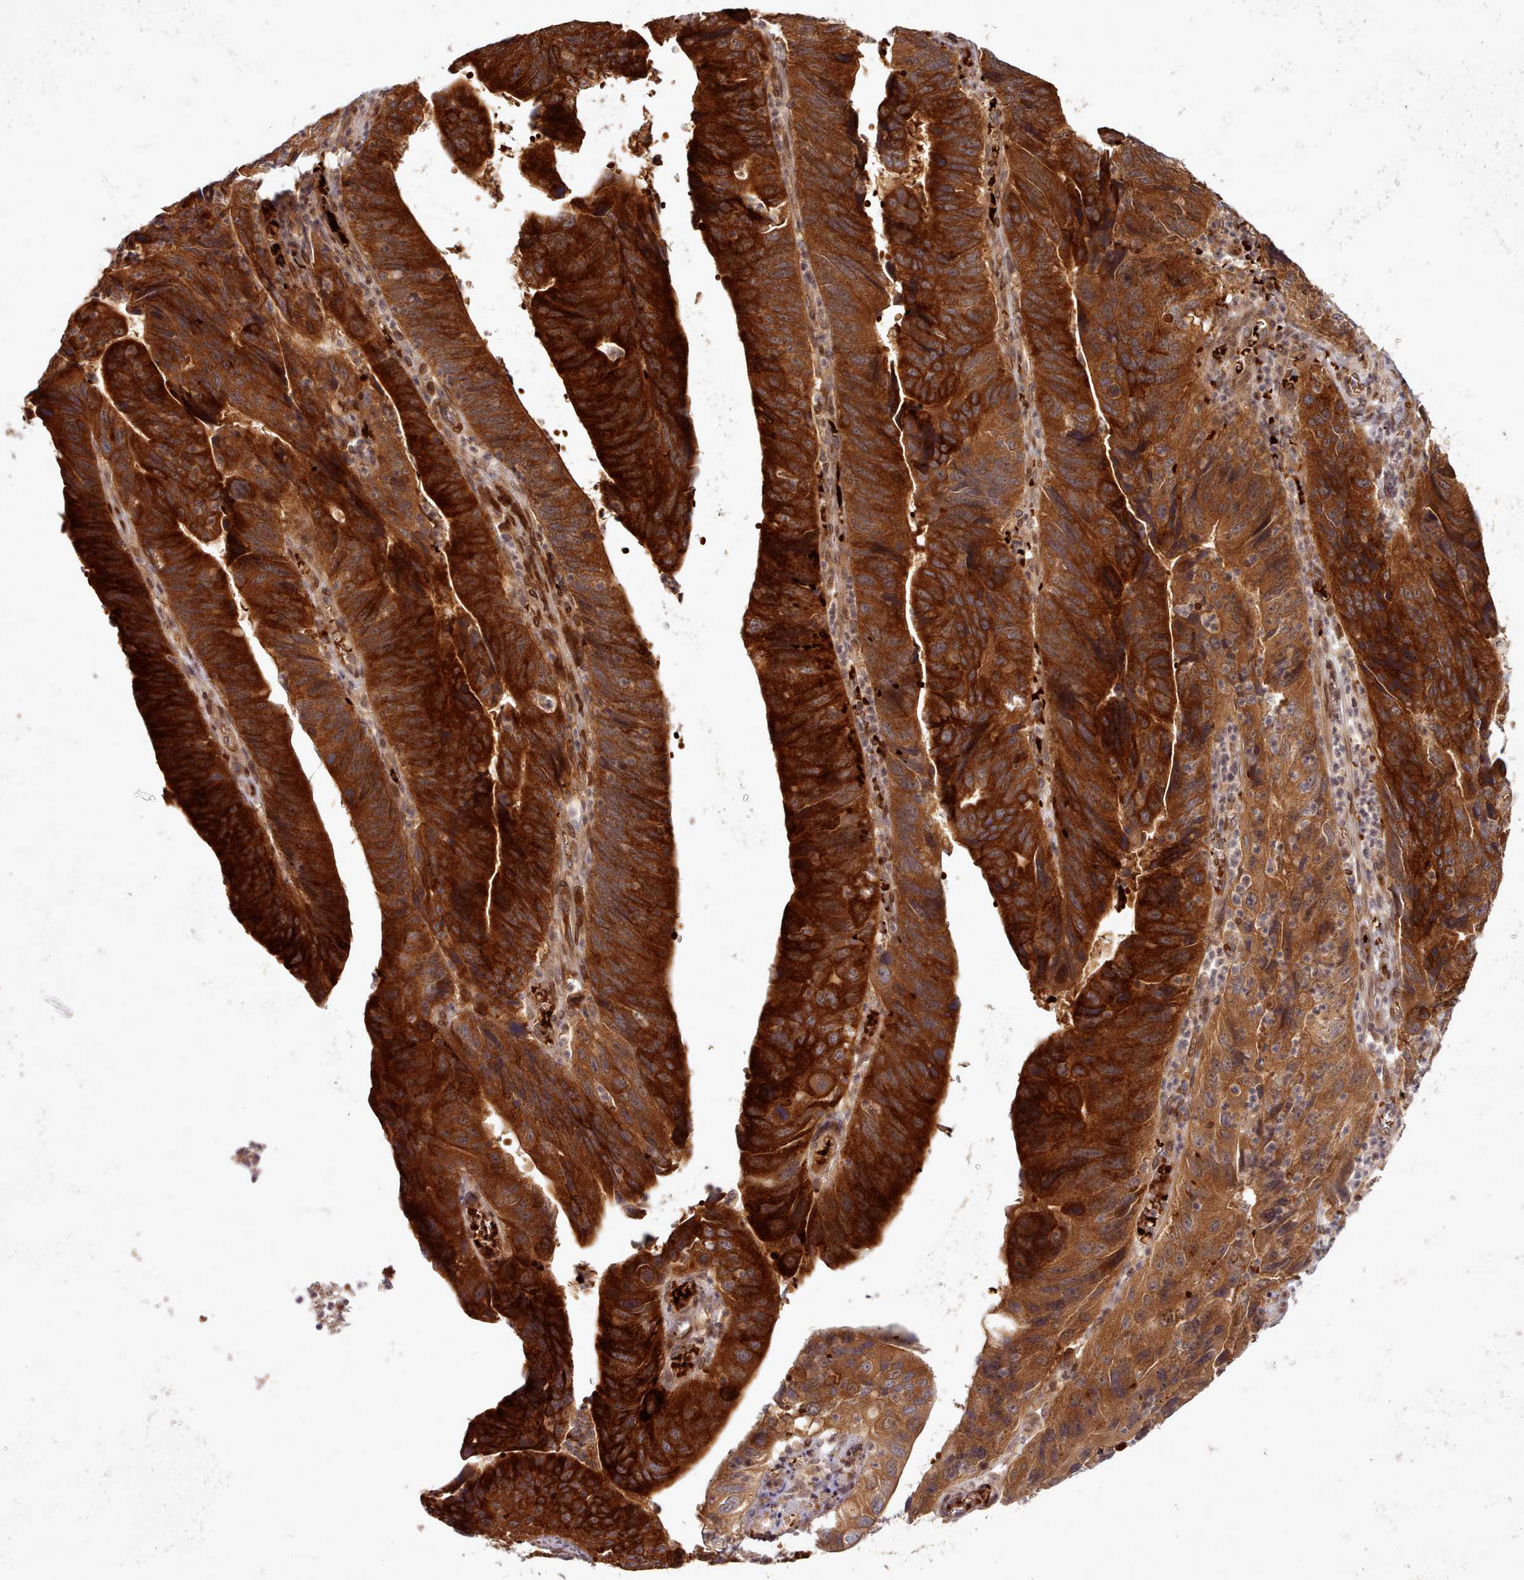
{"staining": {"intensity": "strong", "quantity": ">75%", "location": "cytoplasmic/membranous"}, "tissue": "stomach cancer", "cell_type": "Tumor cells", "image_type": "cancer", "snomed": [{"axis": "morphology", "description": "Adenocarcinoma, NOS"}, {"axis": "topography", "description": "Stomach"}], "caption": "DAB immunohistochemical staining of human adenocarcinoma (stomach) shows strong cytoplasmic/membranous protein positivity in approximately >75% of tumor cells. (DAB IHC, brown staining for protein, blue staining for nuclei).", "gene": "UBE2G1", "patient": {"sex": "male", "age": 59}}